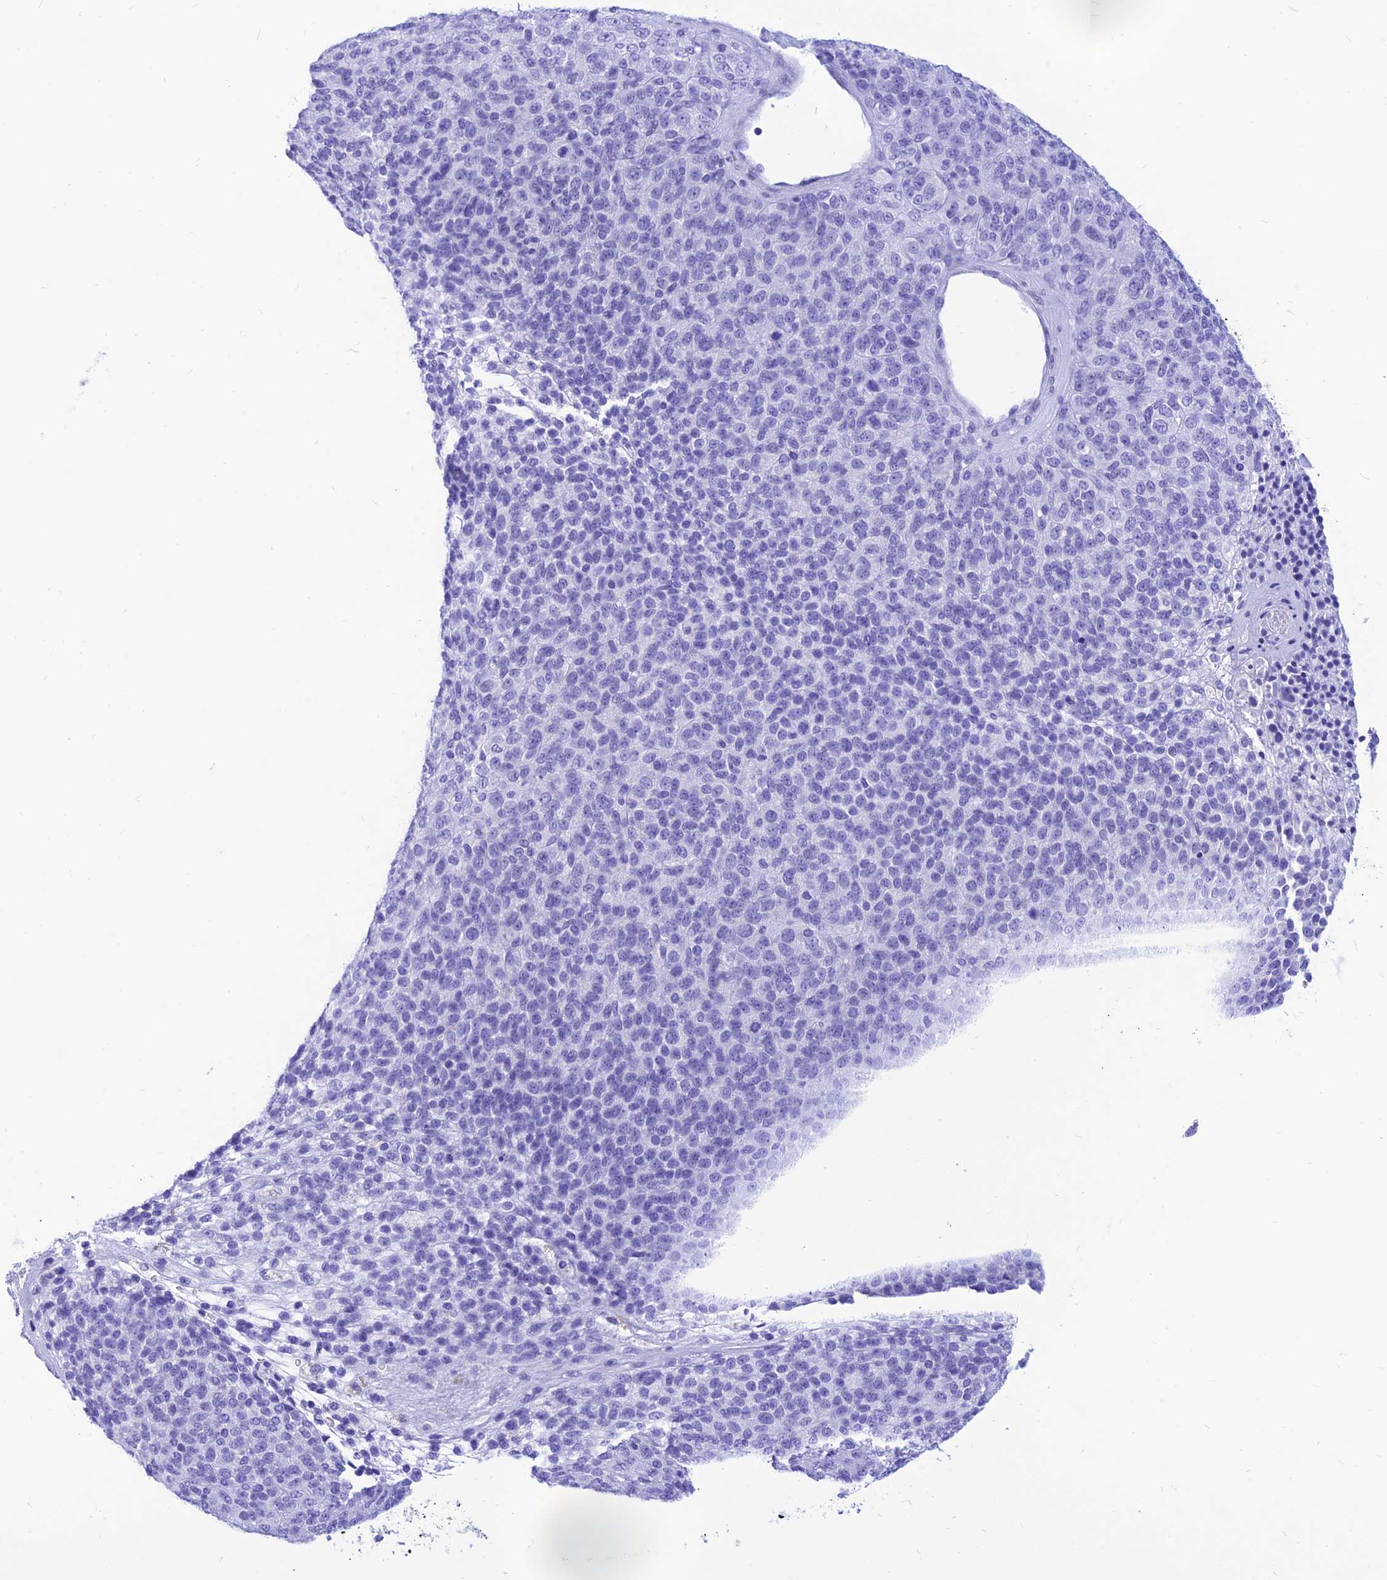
{"staining": {"intensity": "negative", "quantity": "none", "location": "none"}, "tissue": "melanoma", "cell_type": "Tumor cells", "image_type": "cancer", "snomed": [{"axis": "morphology", "description": "Malignant melanoma, Metastatic site"}, {"axis": "topography", "description": "Brain"}], "caption": "This is an immunohistochemistry image of melanoma. There is no expression in tumor cells.", "gene": "PRNP", "patient": {"sex": "female", "age": 56}}